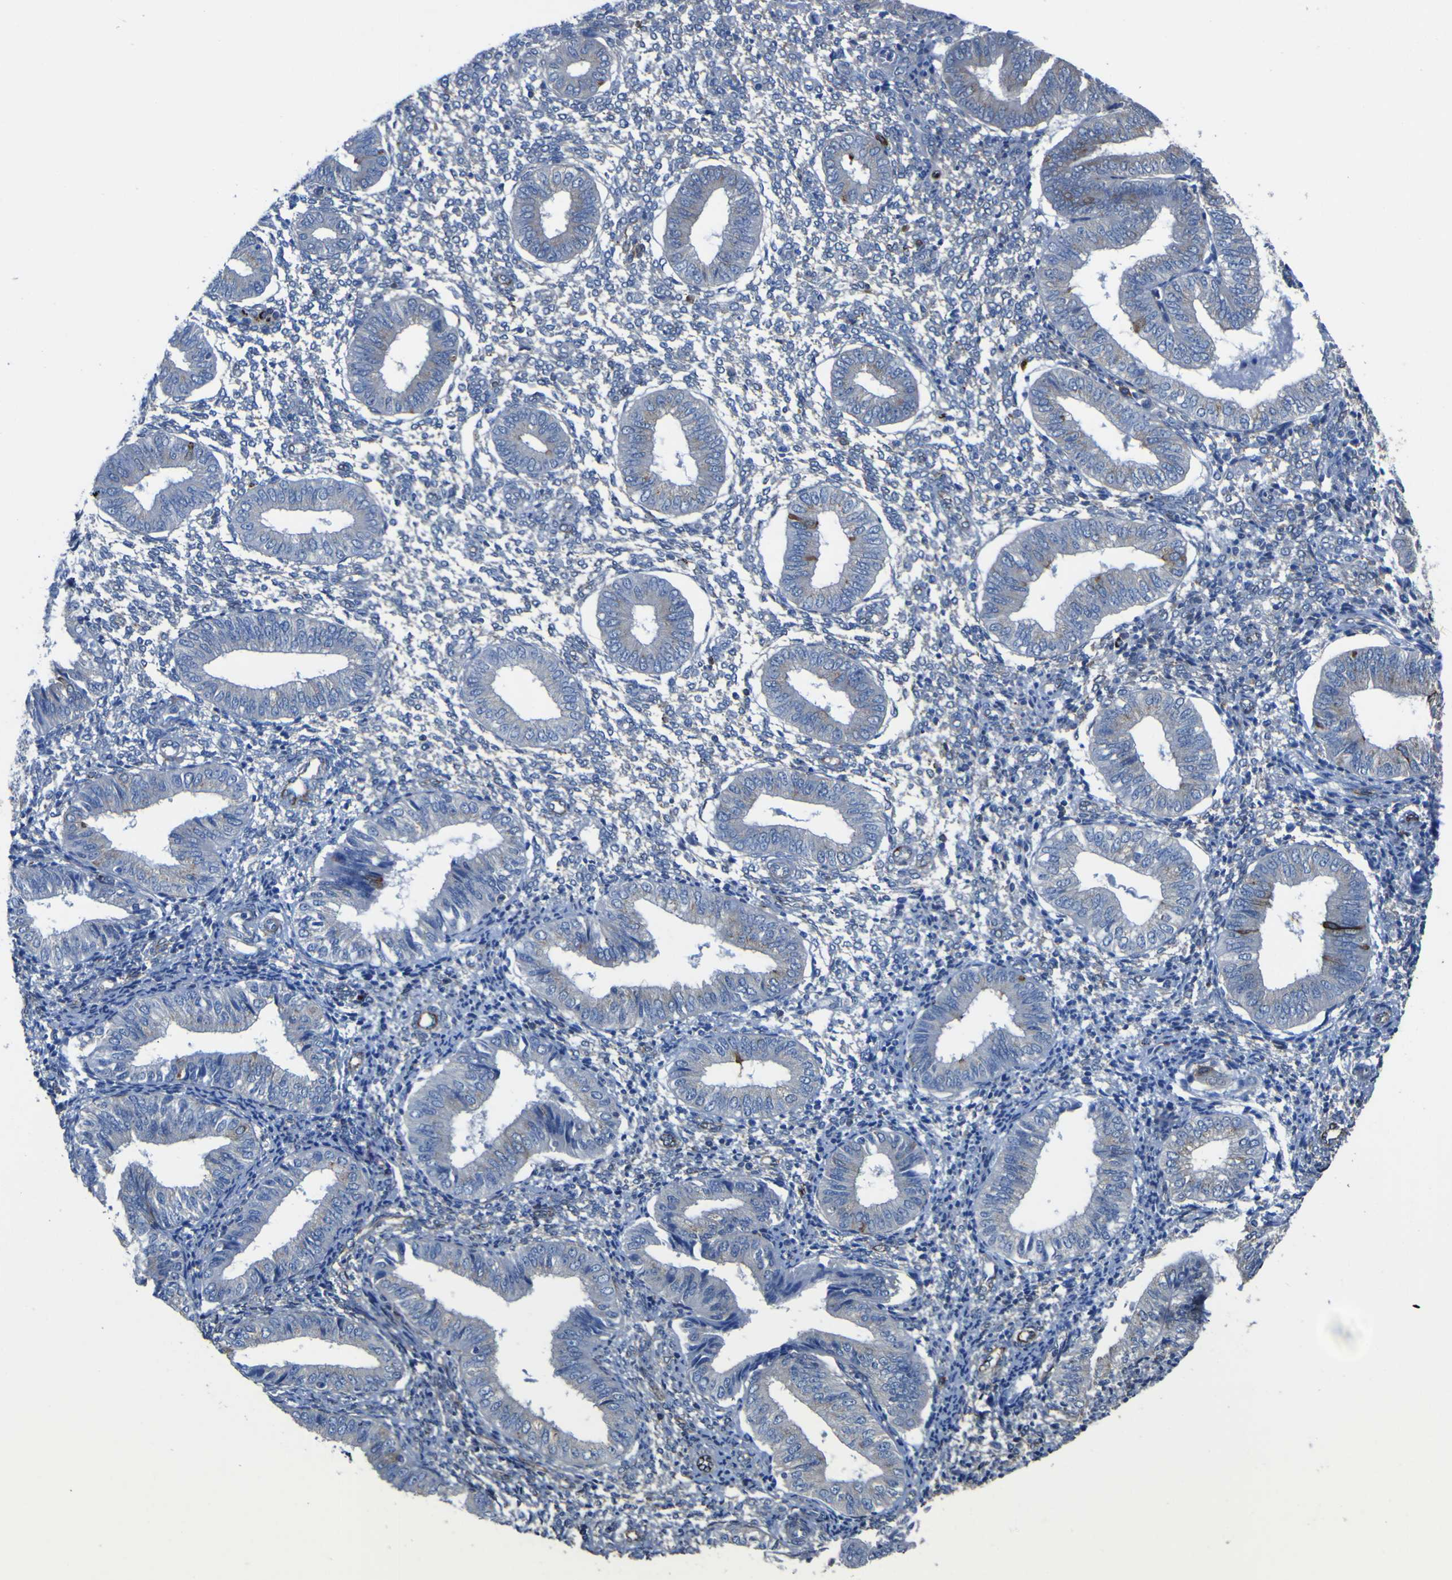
{"staining": {"intensity": "negative", "quantity": "none", "location": "none"}, "tissue": "endometrium", "cell_type": "Cells in endometrial stroma", "image_type": "normal", "snomed": [{"axis": "morphology", "description": "Normal tissue, NOS"}, {"axis": "topography", "description": "Endometrium"}], "caption": "Micrograph shows no protein expression in cells in endometrial stroma of benign endometrium. (Brightfield microscopy of DAB immunohistochemistry at high magnification).", "gene": "AGO4", "patient": {"sex": "female", "age": 50}}